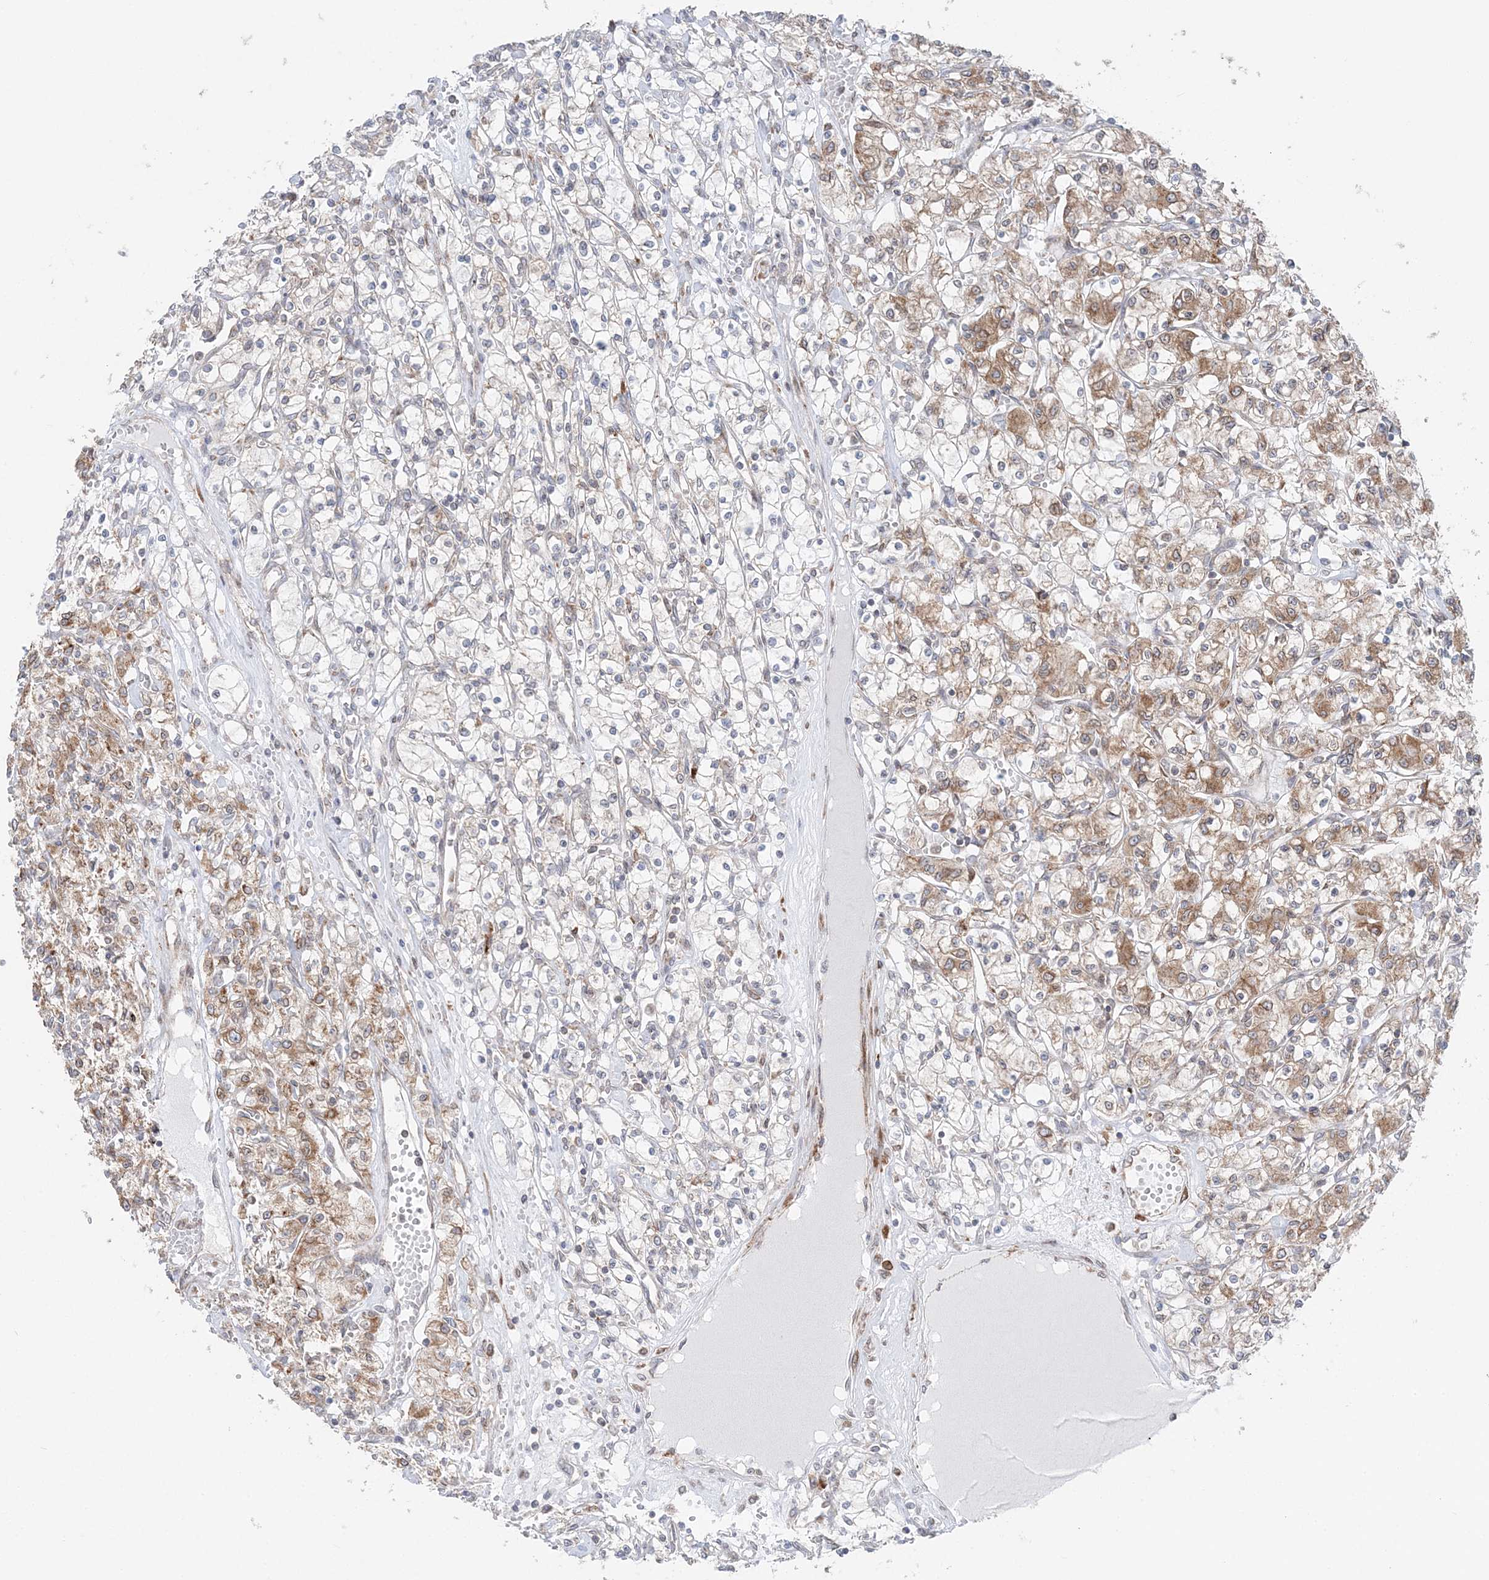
{"staining": {"intensity": "moderate", "quantity": "25%-75%", "location": "cytoplasmic/membranous"}, "tissue": "renal cancer", "cell_type": "Tumor cells", "image_type": "cancer", "snomed": [{"axis": "morphology", "description": "Adenocarcinoma, NOS"}, {"axis": "topography", "description": "Kidney"}], "caption": "Adenocarcinoma (renal) tissue exhibits moderate cytoplasmic/membranous expression in approximately 25%-75% of tumor cells, visualized by immunohistochemistry.", "gene": "TMED10", "patient": {"sex": "female", "age": 59}}